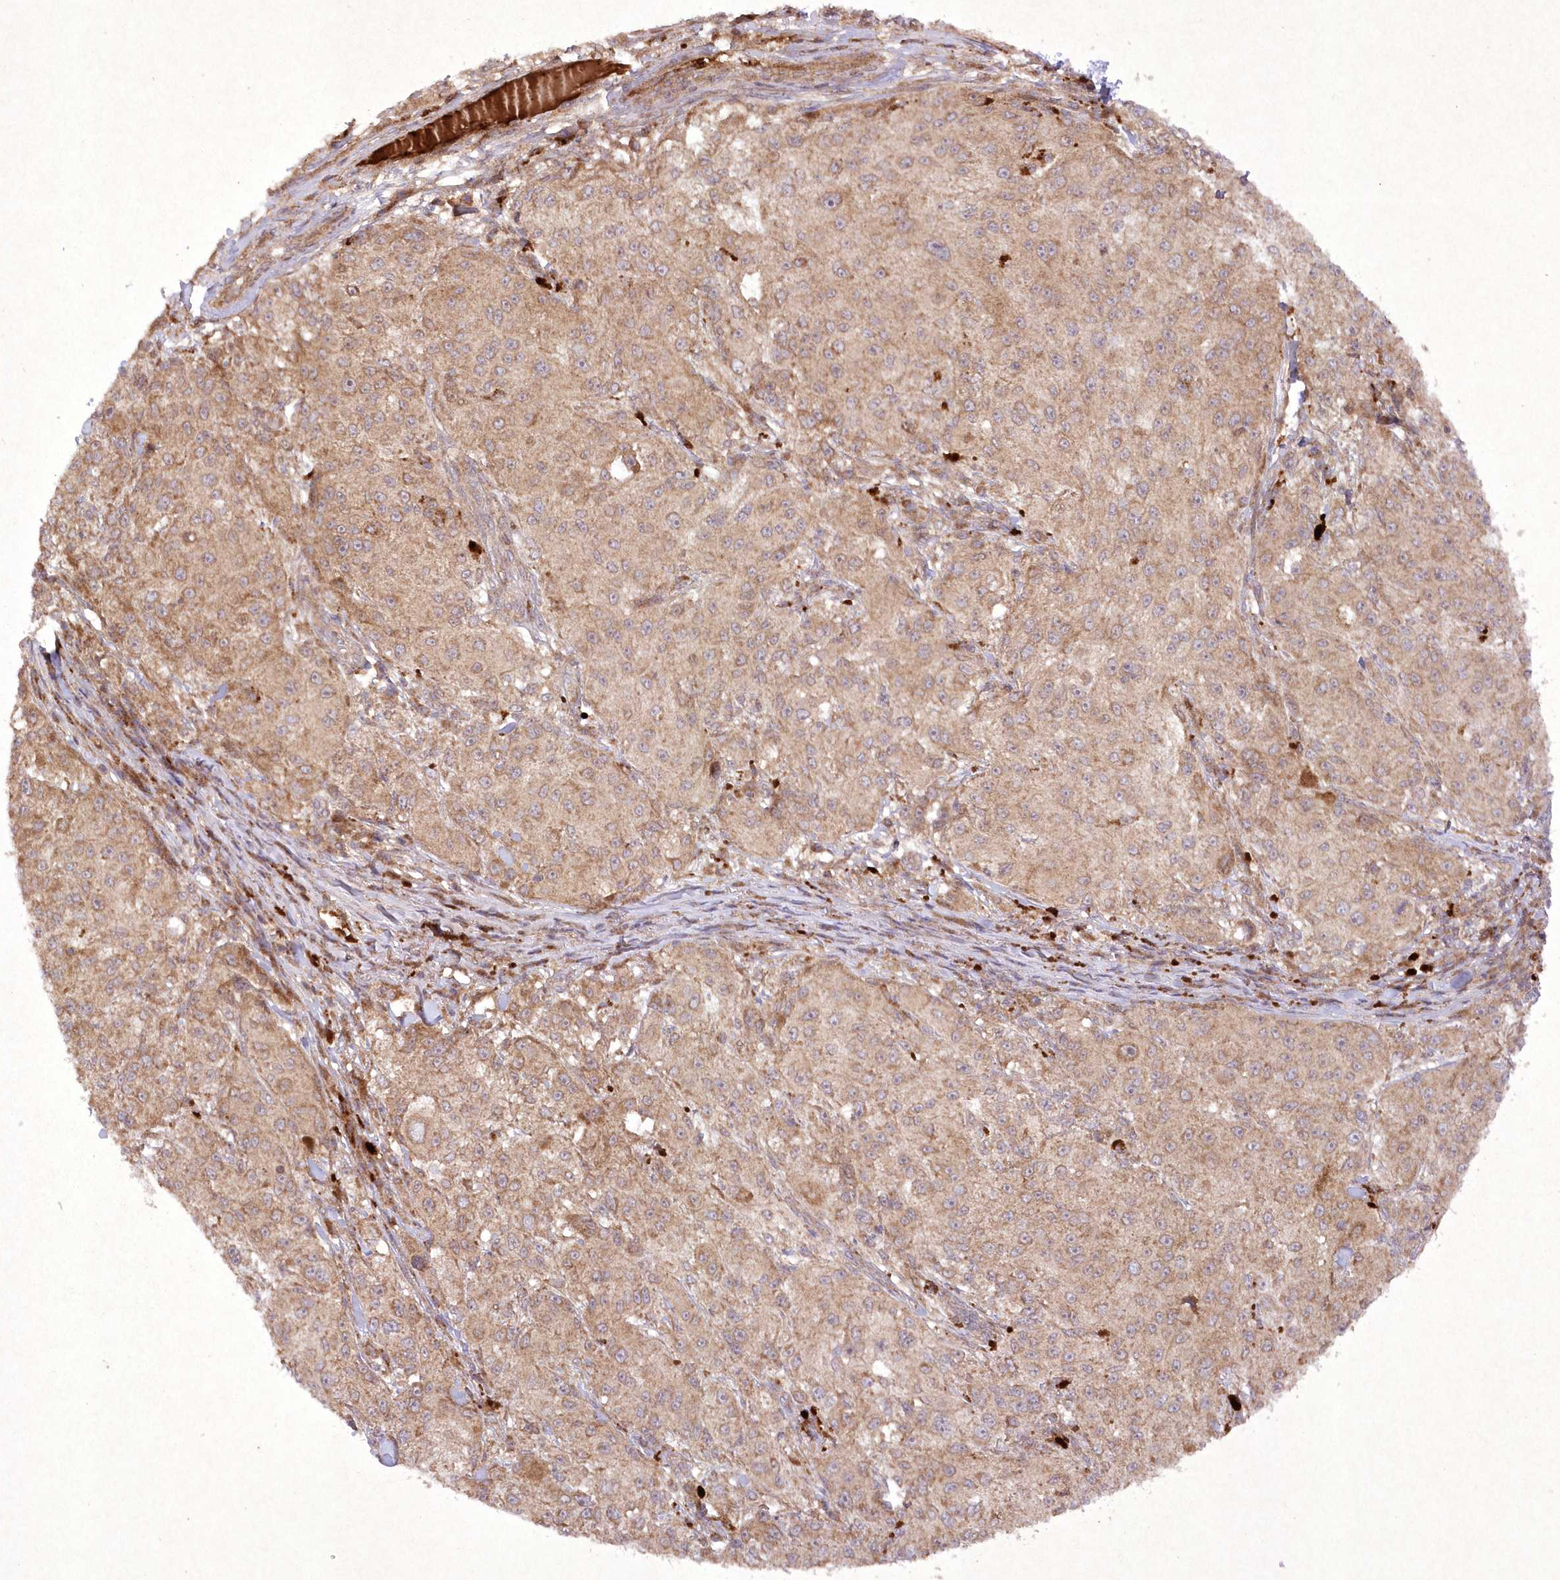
{"staining": {"intensity": "weak", "quantity": "25%-75%", "location": "cytoplasmic/membranous"}, "tissue": "melanoma", "cell_type": "Tumor cells", "image_type": "cancer", "snomed": [{"axis": "morphology", "description": "Necrosis, NOS"}, {"axis": "morphology", "description": "Malignant melanoma, NOS"}, {"axis": "topography", "description": "Skin"}], "caption": "High-power microscopy captured an IHC micrograph of melanoma, revealing weak cytoplasmic/membranous staining in about 25%-75% of tumor cells.", "gene": "APOM", "patient": {"sex": "female", "age": 87}}